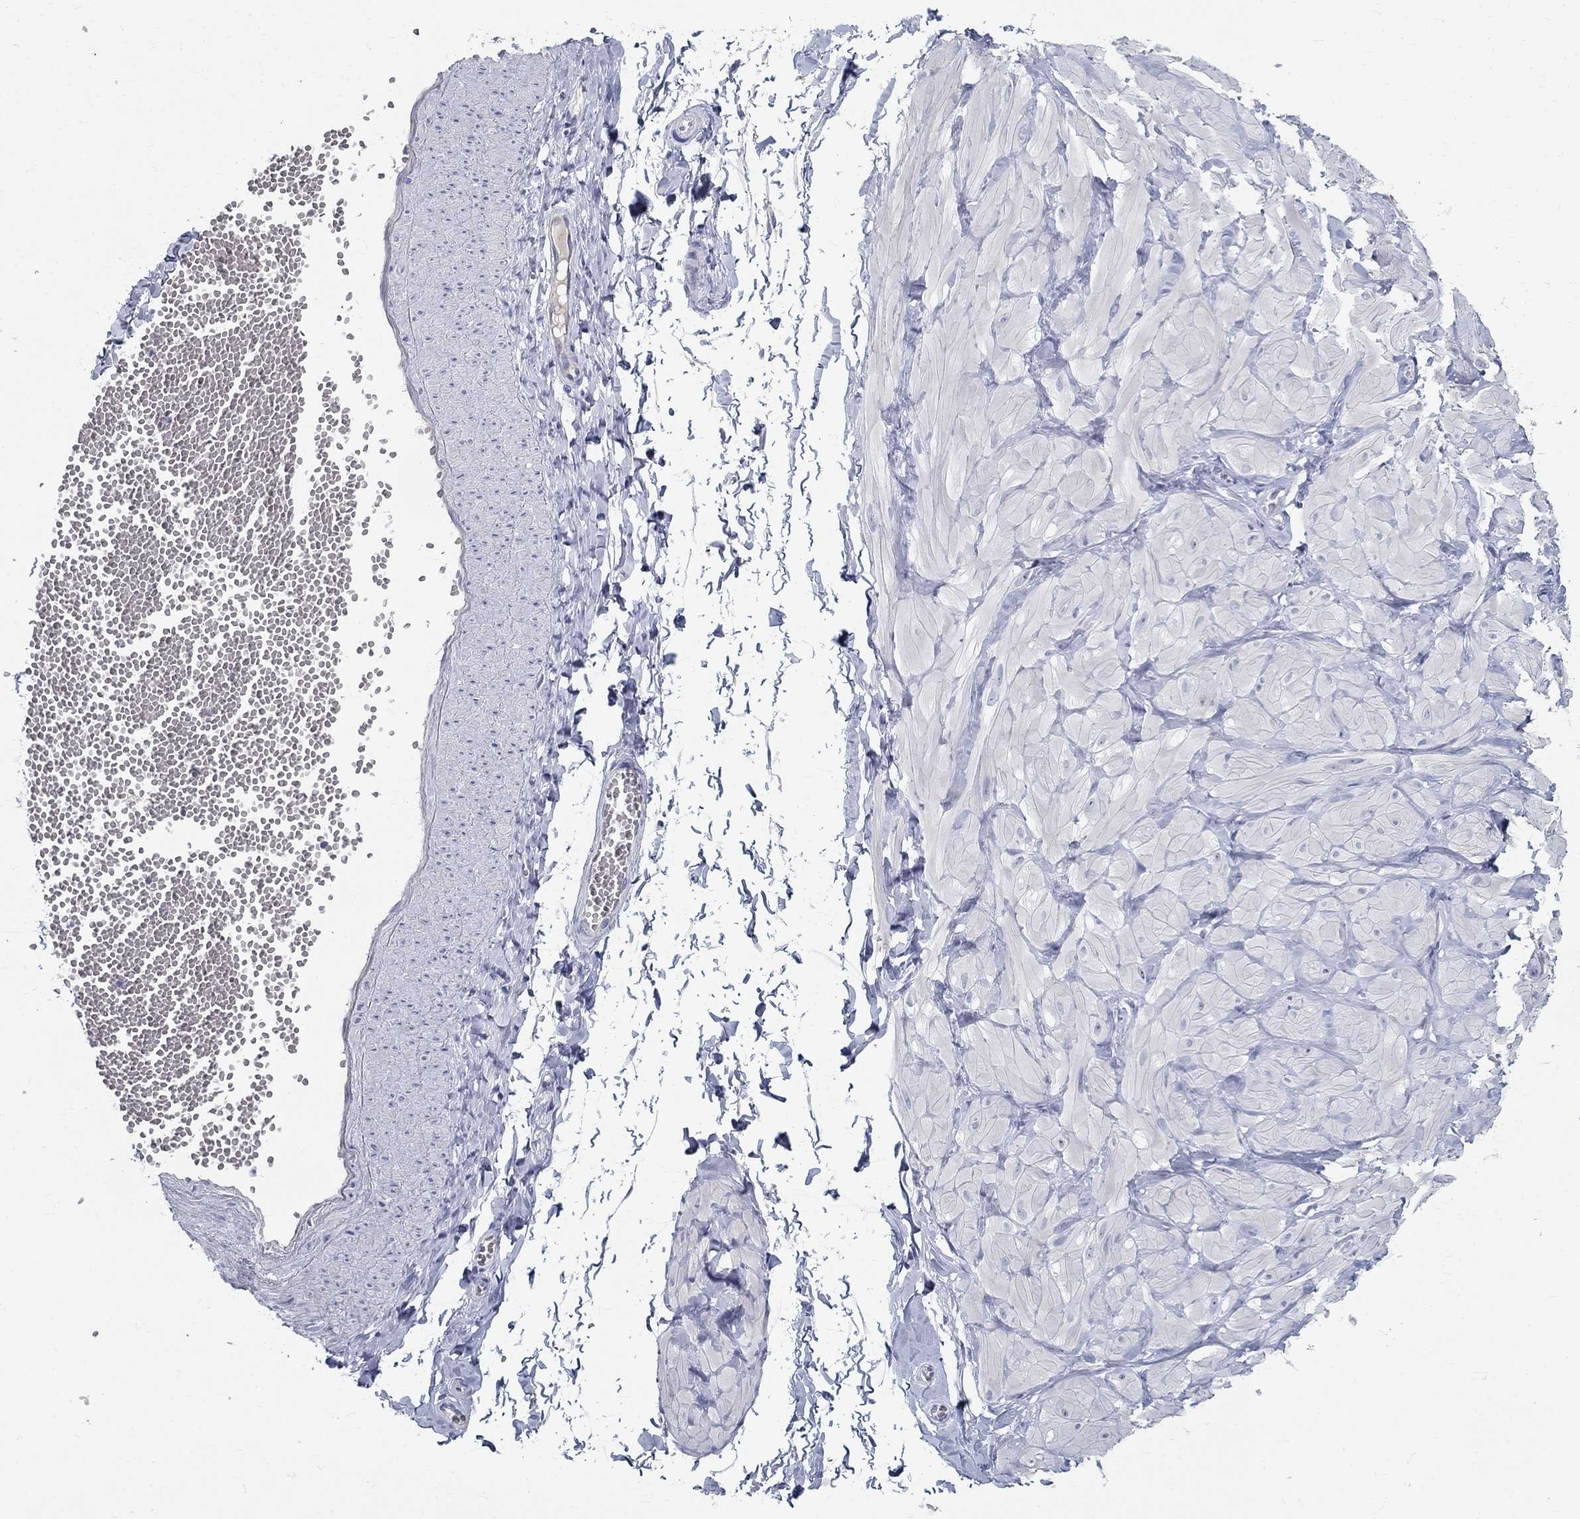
{"staining": {"intensity": "negative", "quantity": "none", "location": "none"}, "tissue": "adipose tissue", "cell_type": "Adipocytes", "image_type": "normal", "snomed": [{"axis": "morphology", "description": "Normal tissue, NOS"}, {"axis": "topography", "description": "Smooth muscle"}, {"axis": "topography", "description": "Peripheral nerve tissue"}], "caption": "Adipocytes show no significant protein staining in unremarkable adipose tissue.", "gene": "ENSG00000290147", "patient": {"sex": "male", "age": 22}}